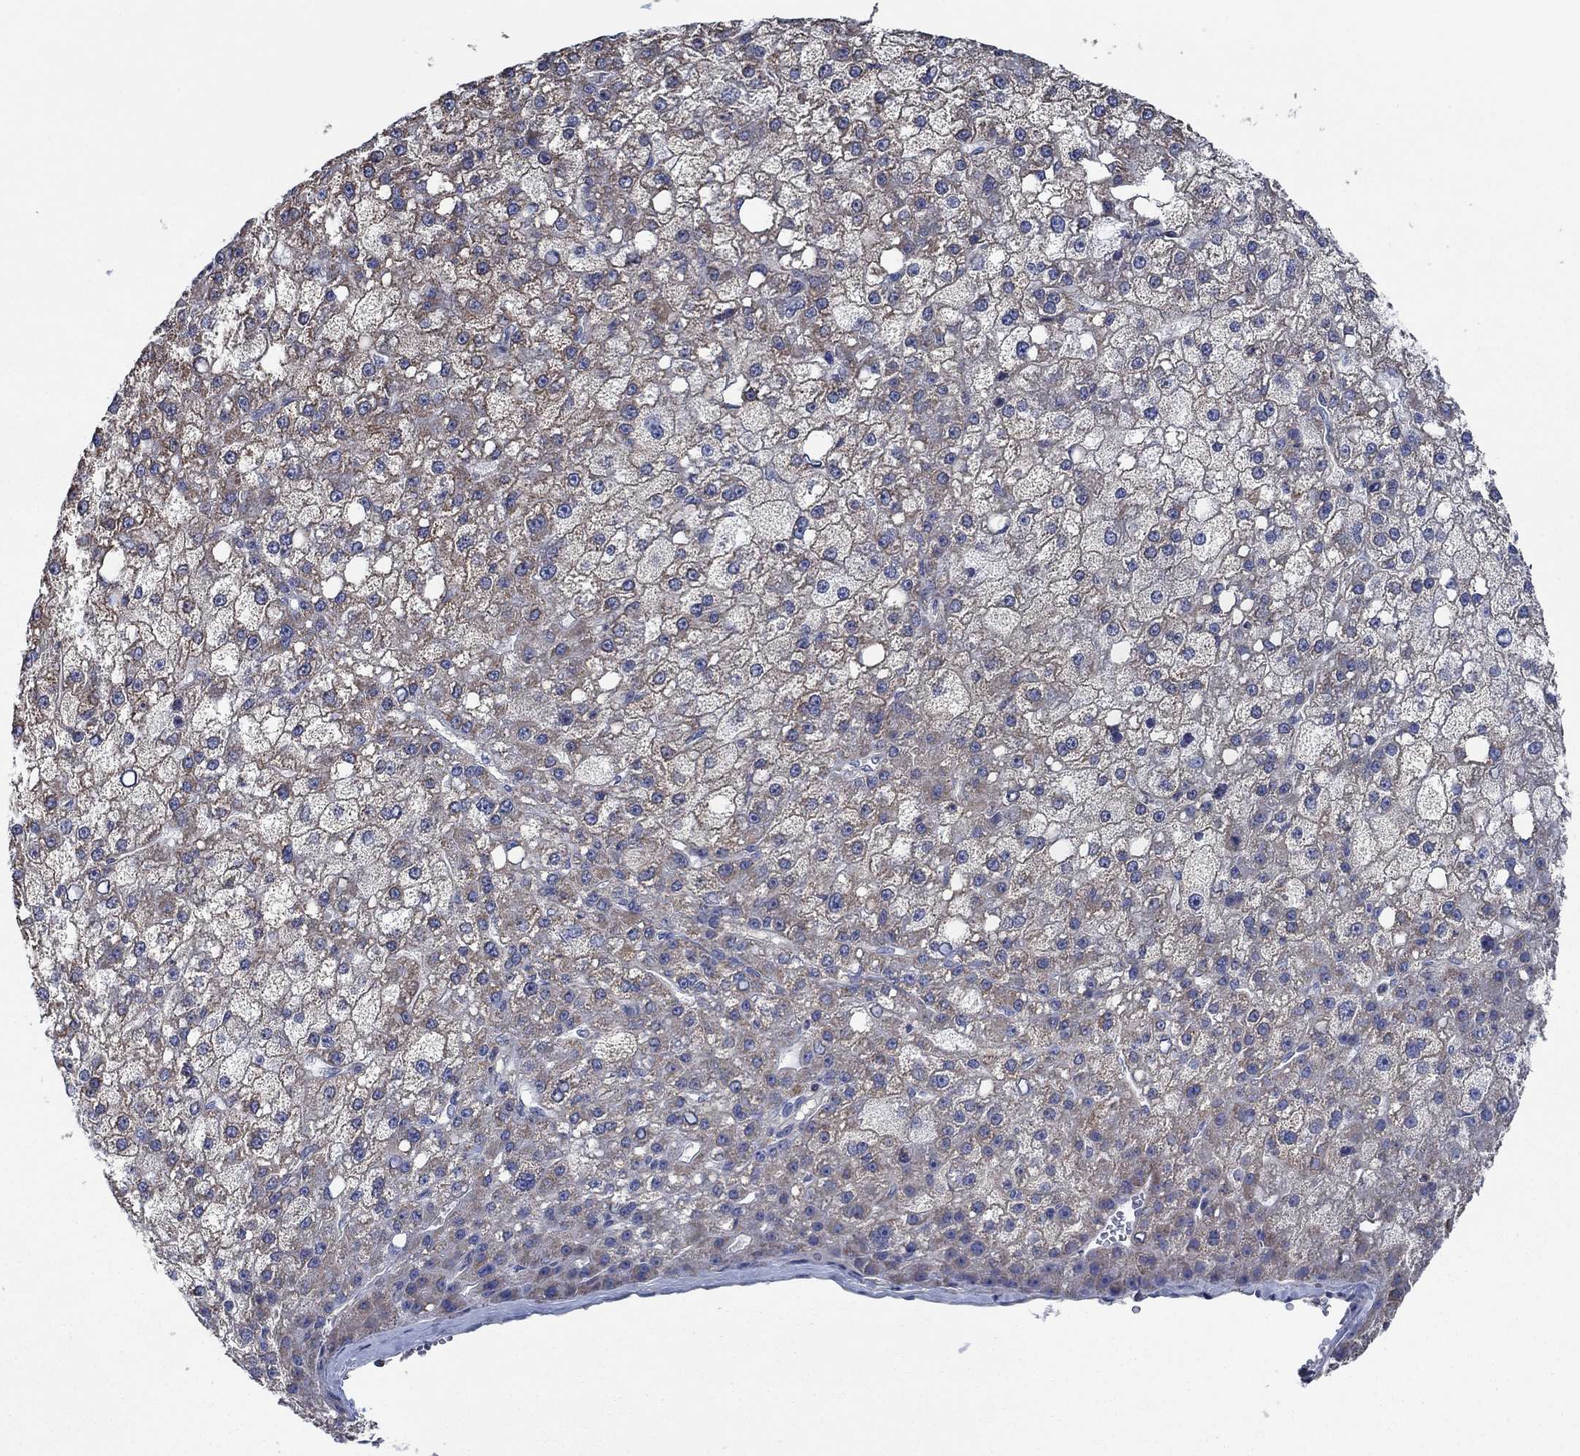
{"staining": {"intensity": "weak", "quantity": "25%-75%", "location": "cytoplasmic/membranous"}, "tissue": "liver cancer", "cell_type": "Tumor cells", "image_type": "cancer", "snomed": [{"axis": "morphology", "description": "Carcinoma, Hepatocellular, NOS"}, {"axis": "topography", "description": "Liver"}], "caption": "Immunohistochemistry (IHC) staining of hepatocellular carcinoma (liver), which reveals low levels of weak cytoplasmic/membranous expression in approximately 25%-75% of tumor cells indicating weak cytoplasmic/membranous protein positivity. The staining was performed using DAB (3,3'-diaminobenzidine) (brown) for protein detection and nuclei were counterstained in hematoxylin (blue).", "gene": "STXBP6", "patient": {"sex": "male", "age": 67}}